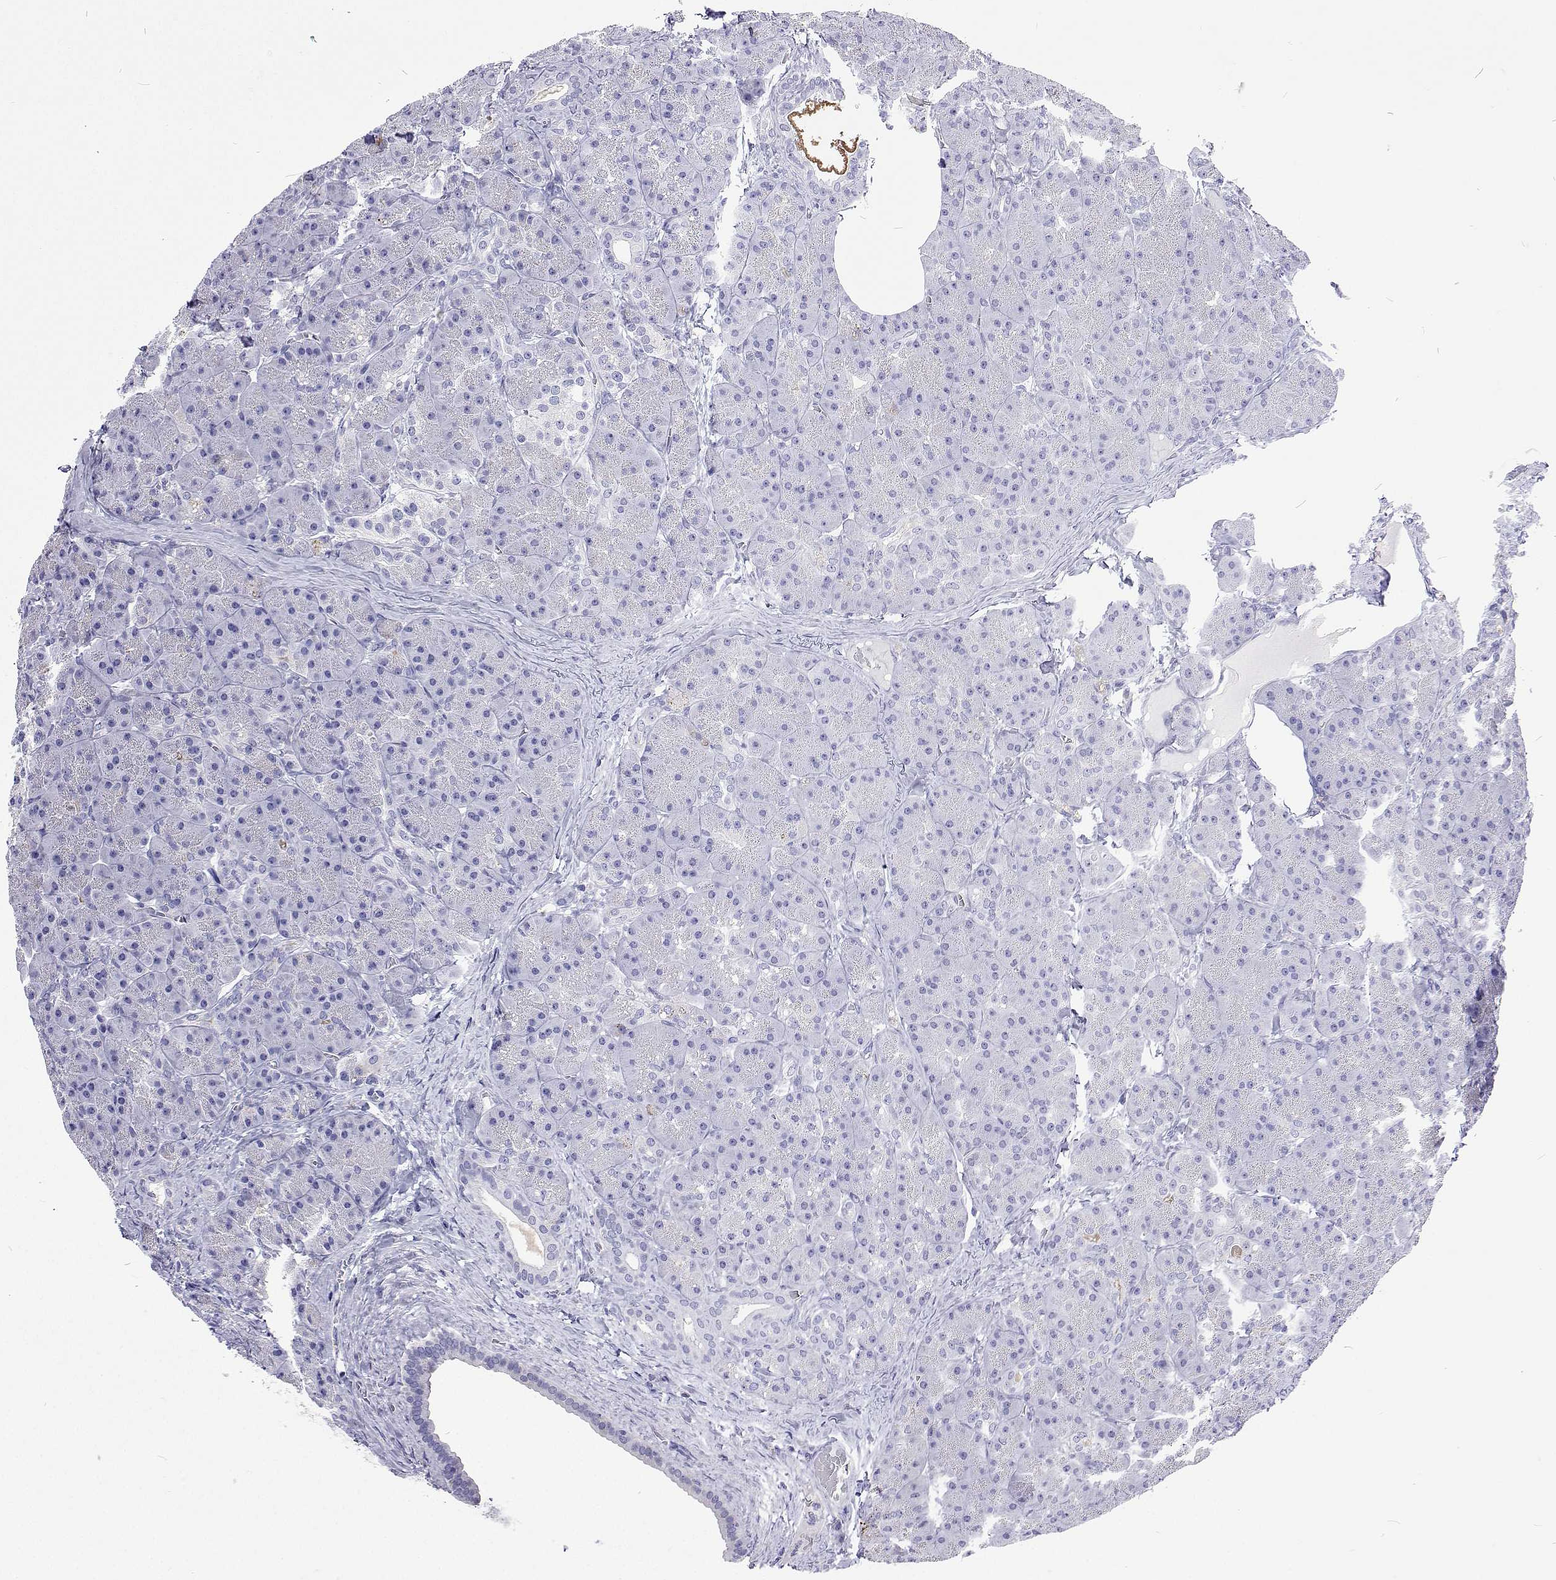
{"staining": {"intensity": "negative", "quantity": "none", "location": "none"}, "tissue": "pancreas", "cell_type": "Exocrine glandular cells", "image_type": "normal", "snomed": [{"axis": "morphology", "description": "Normal tissue, NOS"}, {"axis": "topography", "description": "Pancreas"}], "caption": "High power microscopy micrograph of an IHC photomicrograph of normal pancreas, revealing no significant staining in exocrine glandular cells. (DAB (3,3'-diaminobenzidine) immunohistochemistry, high magnification).", "gene": "UMODL1", "patient": {"sex": "male", "age": 57}}